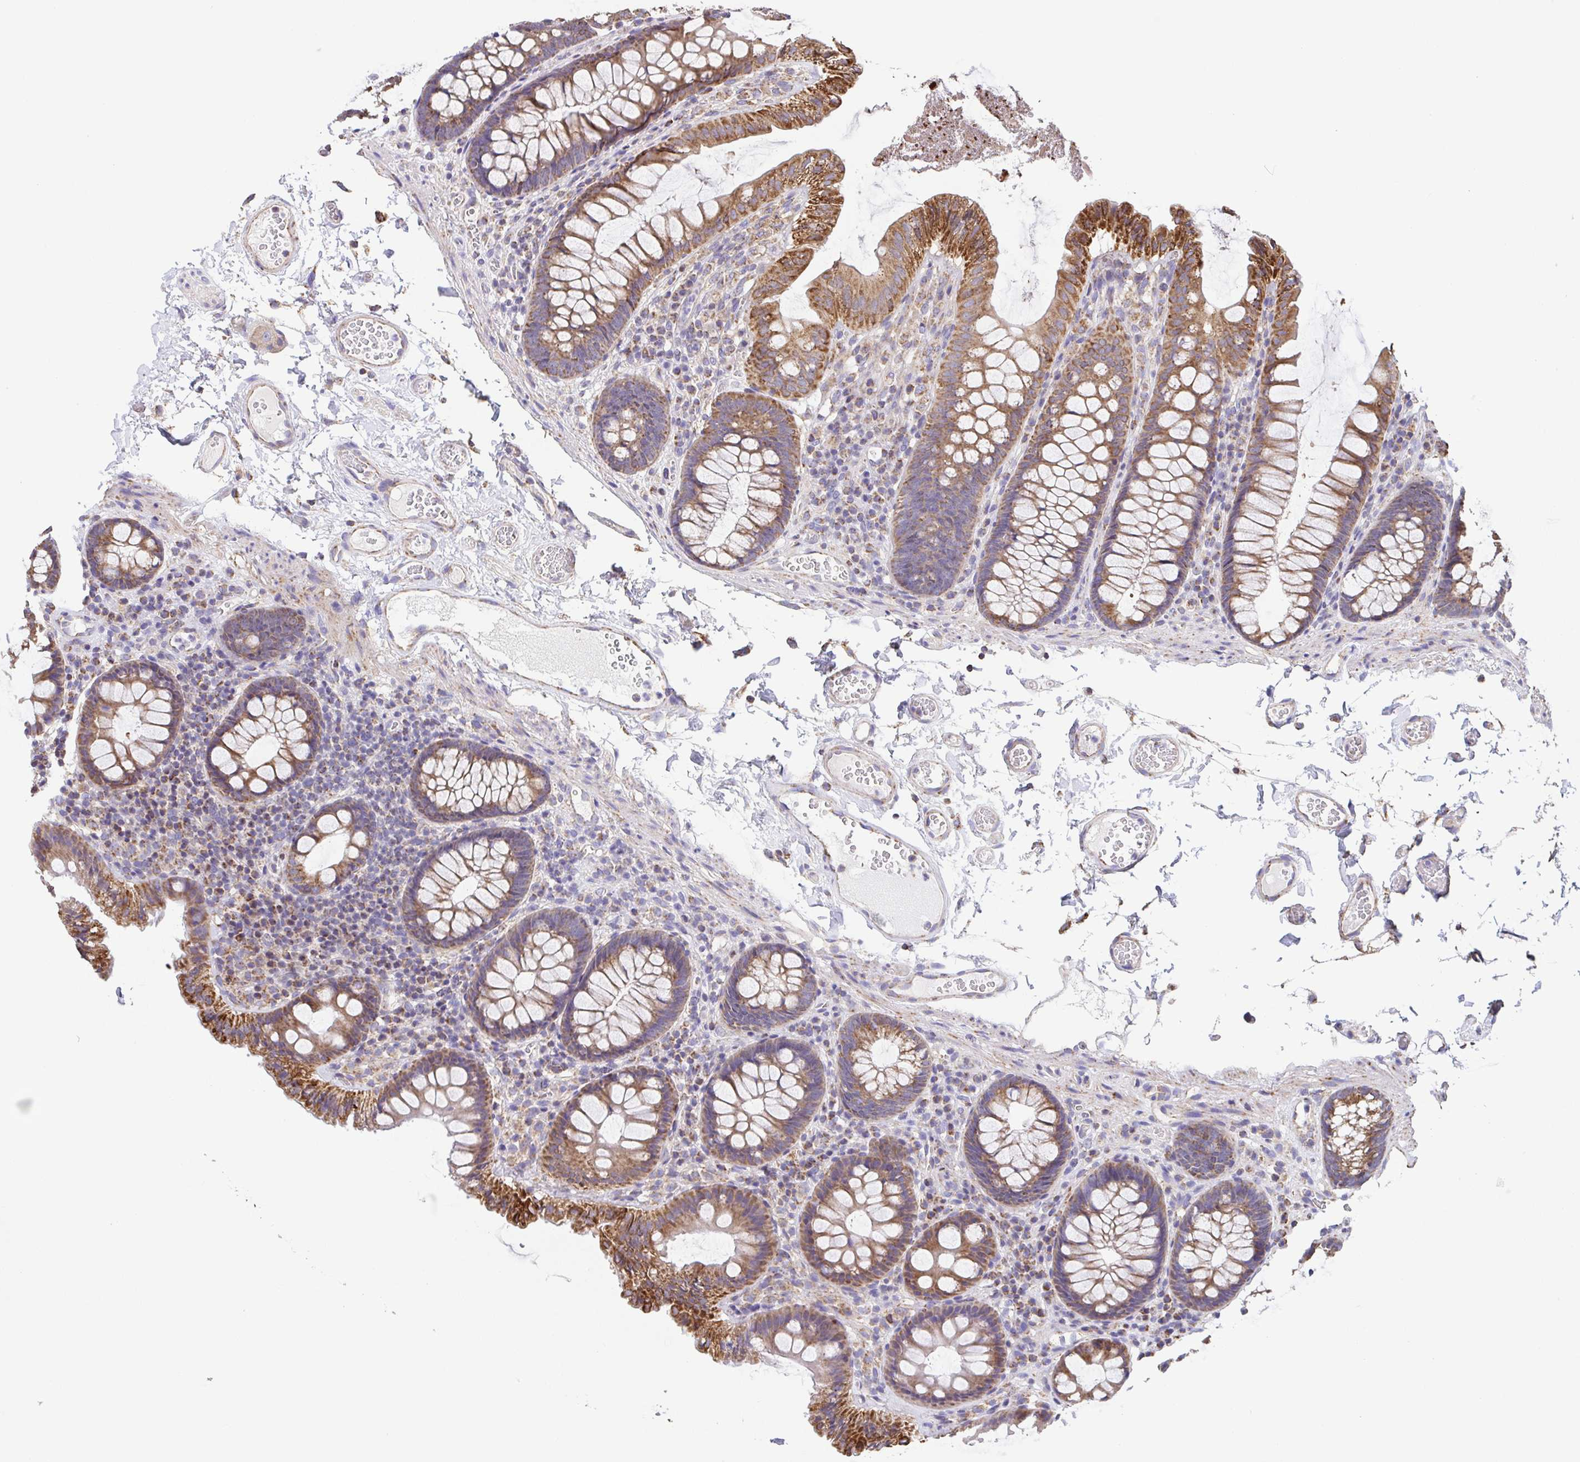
{"staining": {"intensity": "negative", "quantity": "none", "location": "none"}, "tissue": "colon", "cell_type": "Endothelial cells", "image_type": "normal", "snomed": [{"axis": "morphology", "description": "Normal tissue, NOS"}, {"axis": "topography", "description": "Colon"}, {"axis": "topography", "description": "Peripheral nerve tissue"}], "caption": "Colon stained for a protein using immunohistochemistry (IHC) exhibits no staining endothelial cells.", "gene": "GINM1", "patient": {"sex": "male", "age": 84}}